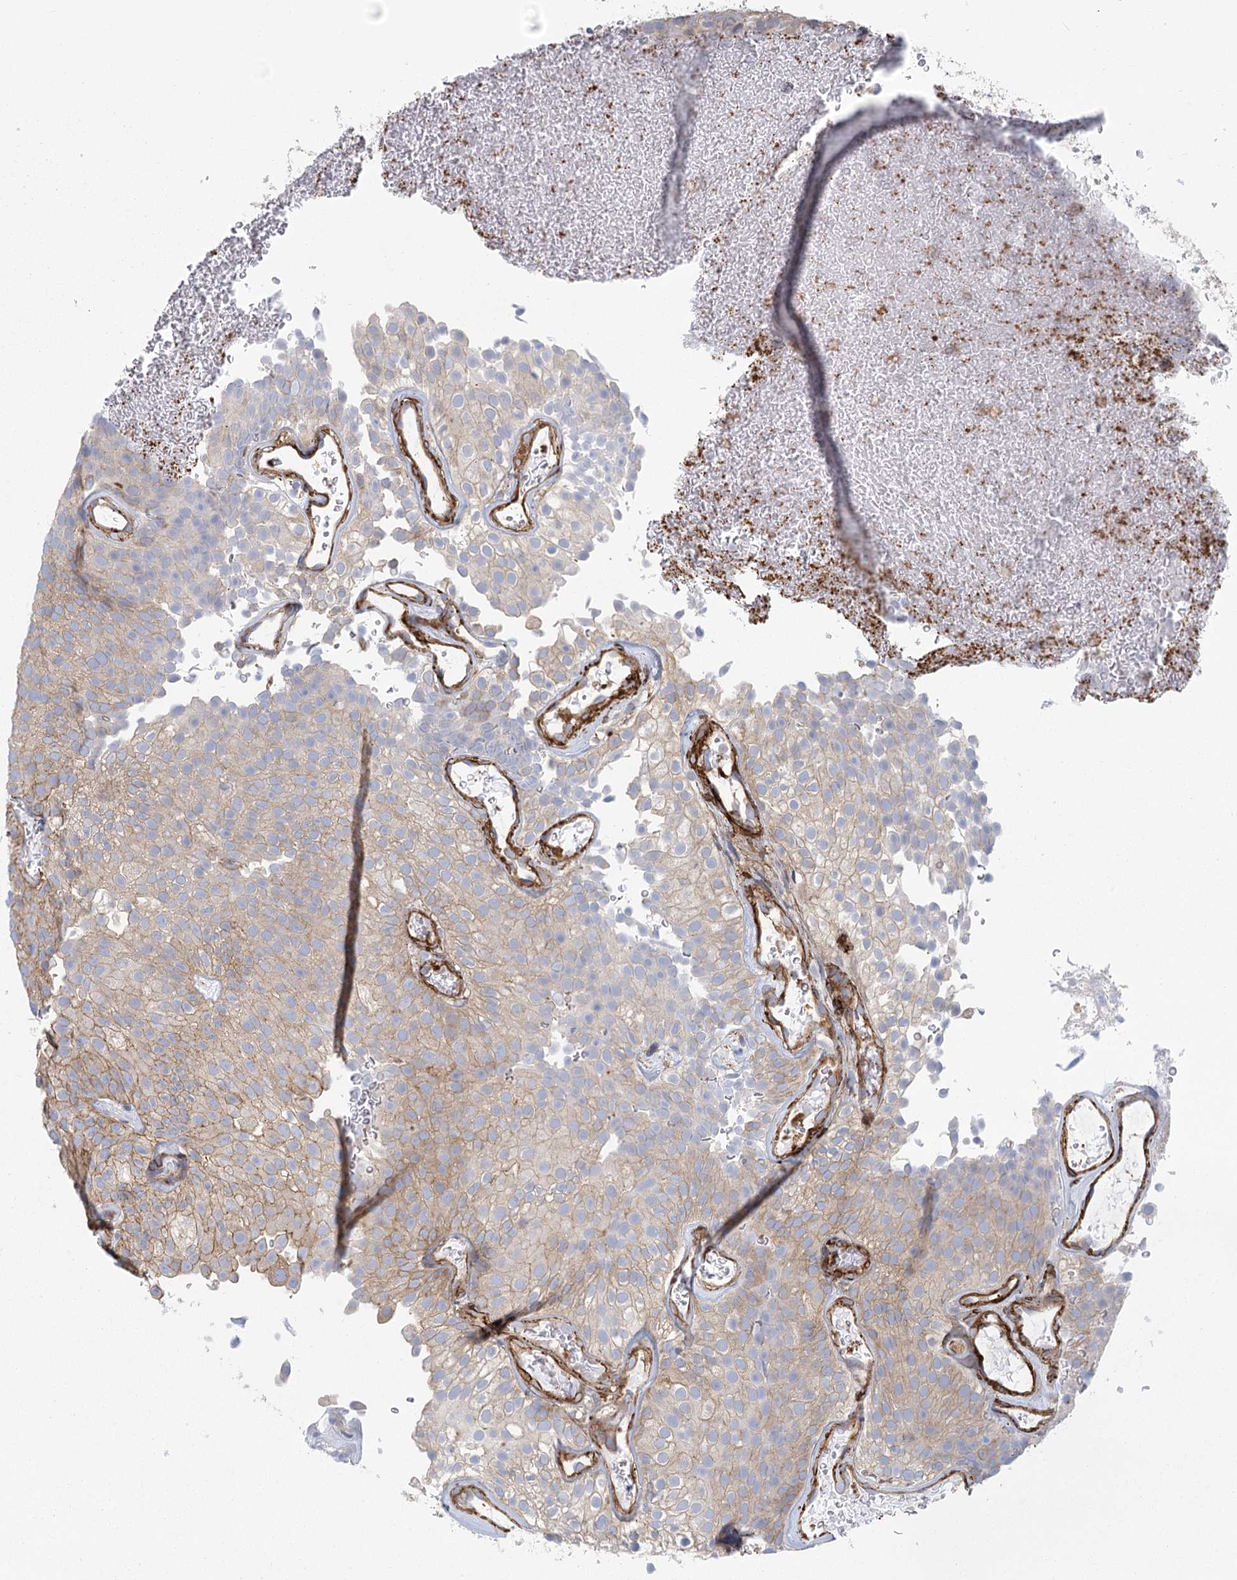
{"staining": {"intensity": "weak", "quantity": ">75%", "location": "cytoplasmic/membranous"}, "tissue": "urothelial cancer", "cell_type": "Tumor cells", "image_type": "cancer", "snomed": [{"axis": "morphology", "description": "Urothelial carcinoma, Low grade"}, {"axis": "topography", "description": "Urinary bladder"}], "caption": "Tumor cells reveal low levels of weak cytoplasmic/membranous expression in approximately >75% of cells in human urothelial cancer.", "gene": "IFT46", "patient": {"sex": "male", "age": 78}}